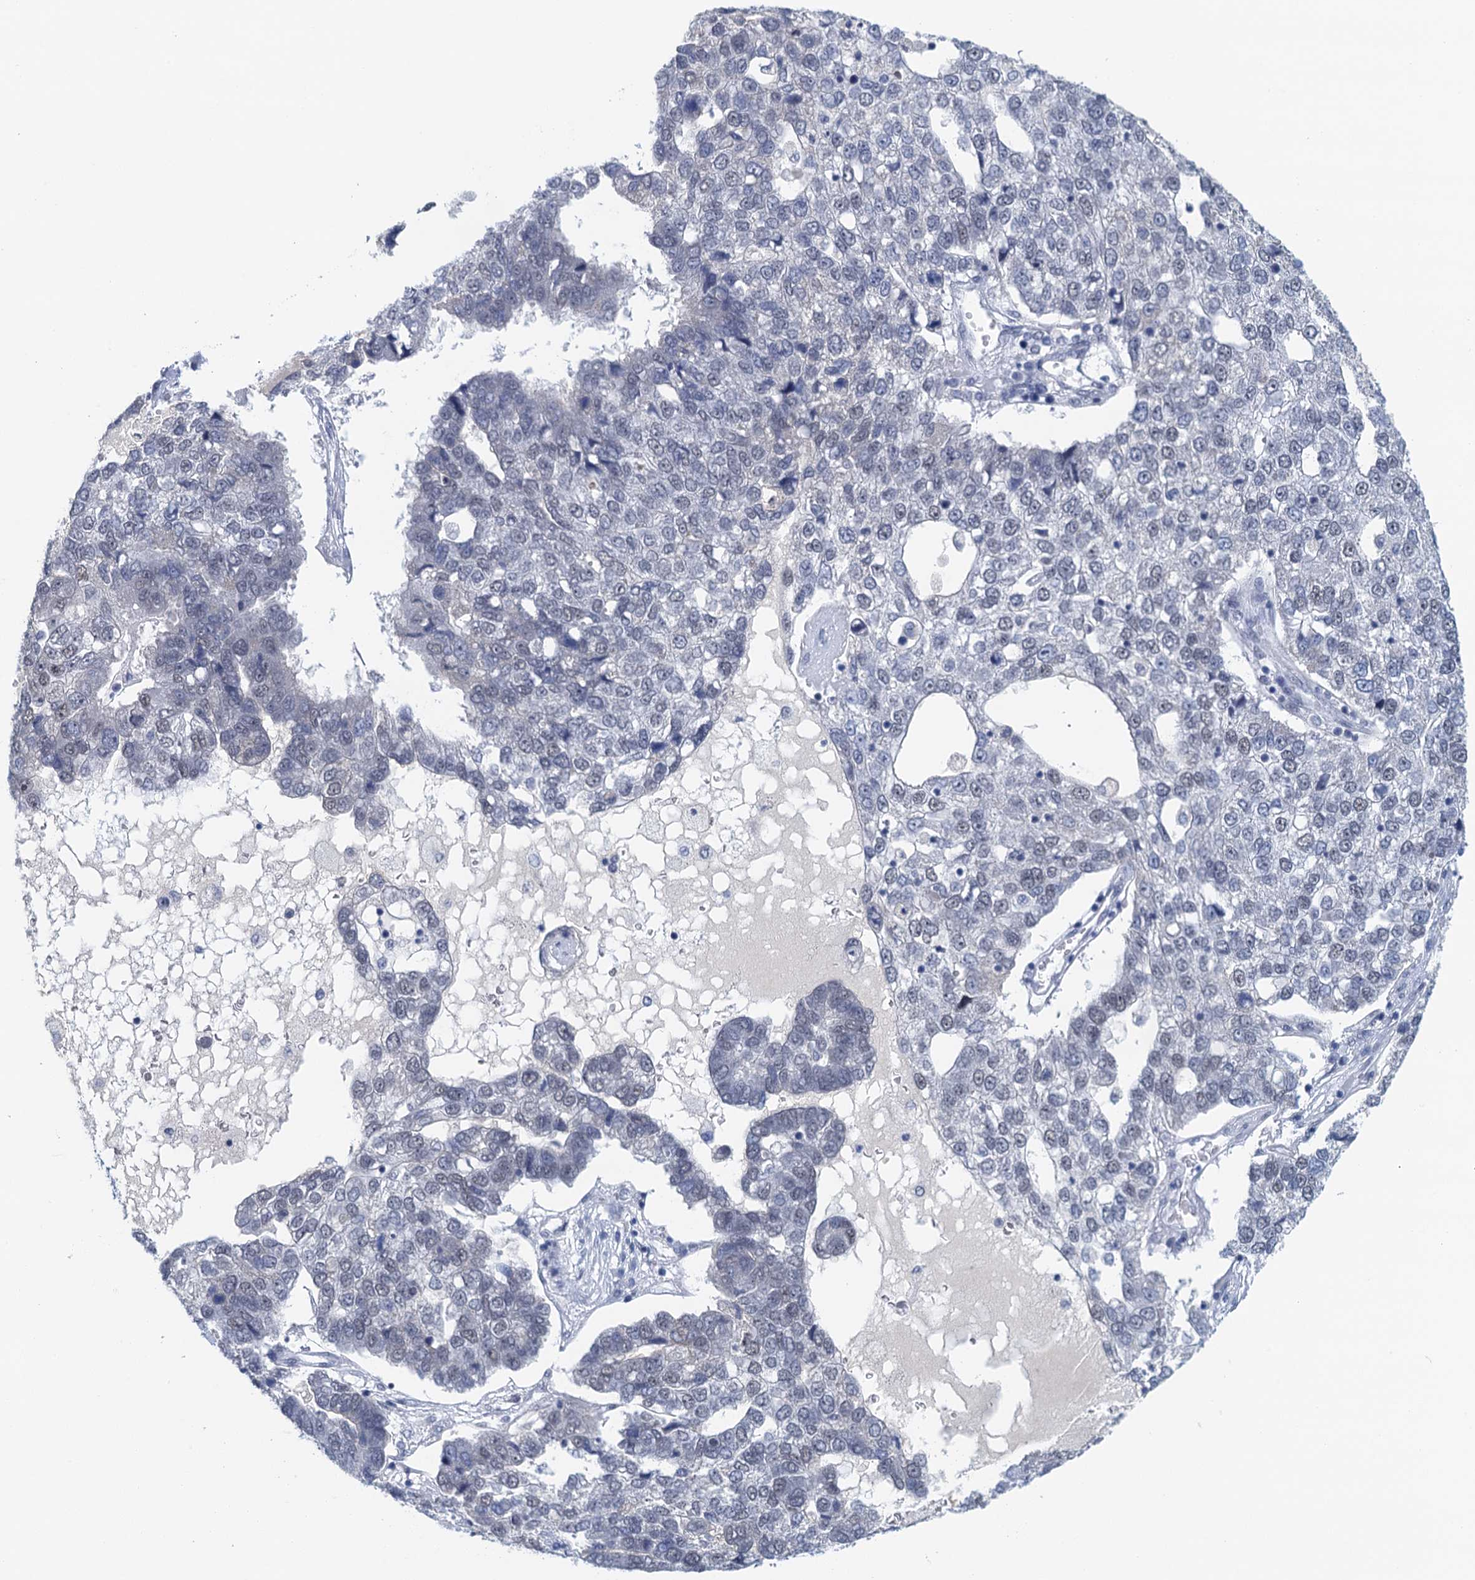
{"staining": {"intensity": "negative", "quantity": "none", "location": "none"}, "tissue": "pancreatic cancer", "cell_type": "Tumor cells", "image_type": "cancer", "snomed": [{"axis": "morphology", "description": "Adenocarcinoma, NOS"}, {"axis": "topography", "description": "Pancreas"}], "caption": "Tumor cells are negative for protein expression in human pancreatic cancer. Nuclei are stained in blue.", "gene": "EPS8L1", "patient": {"sex": "female", "age": 61}}